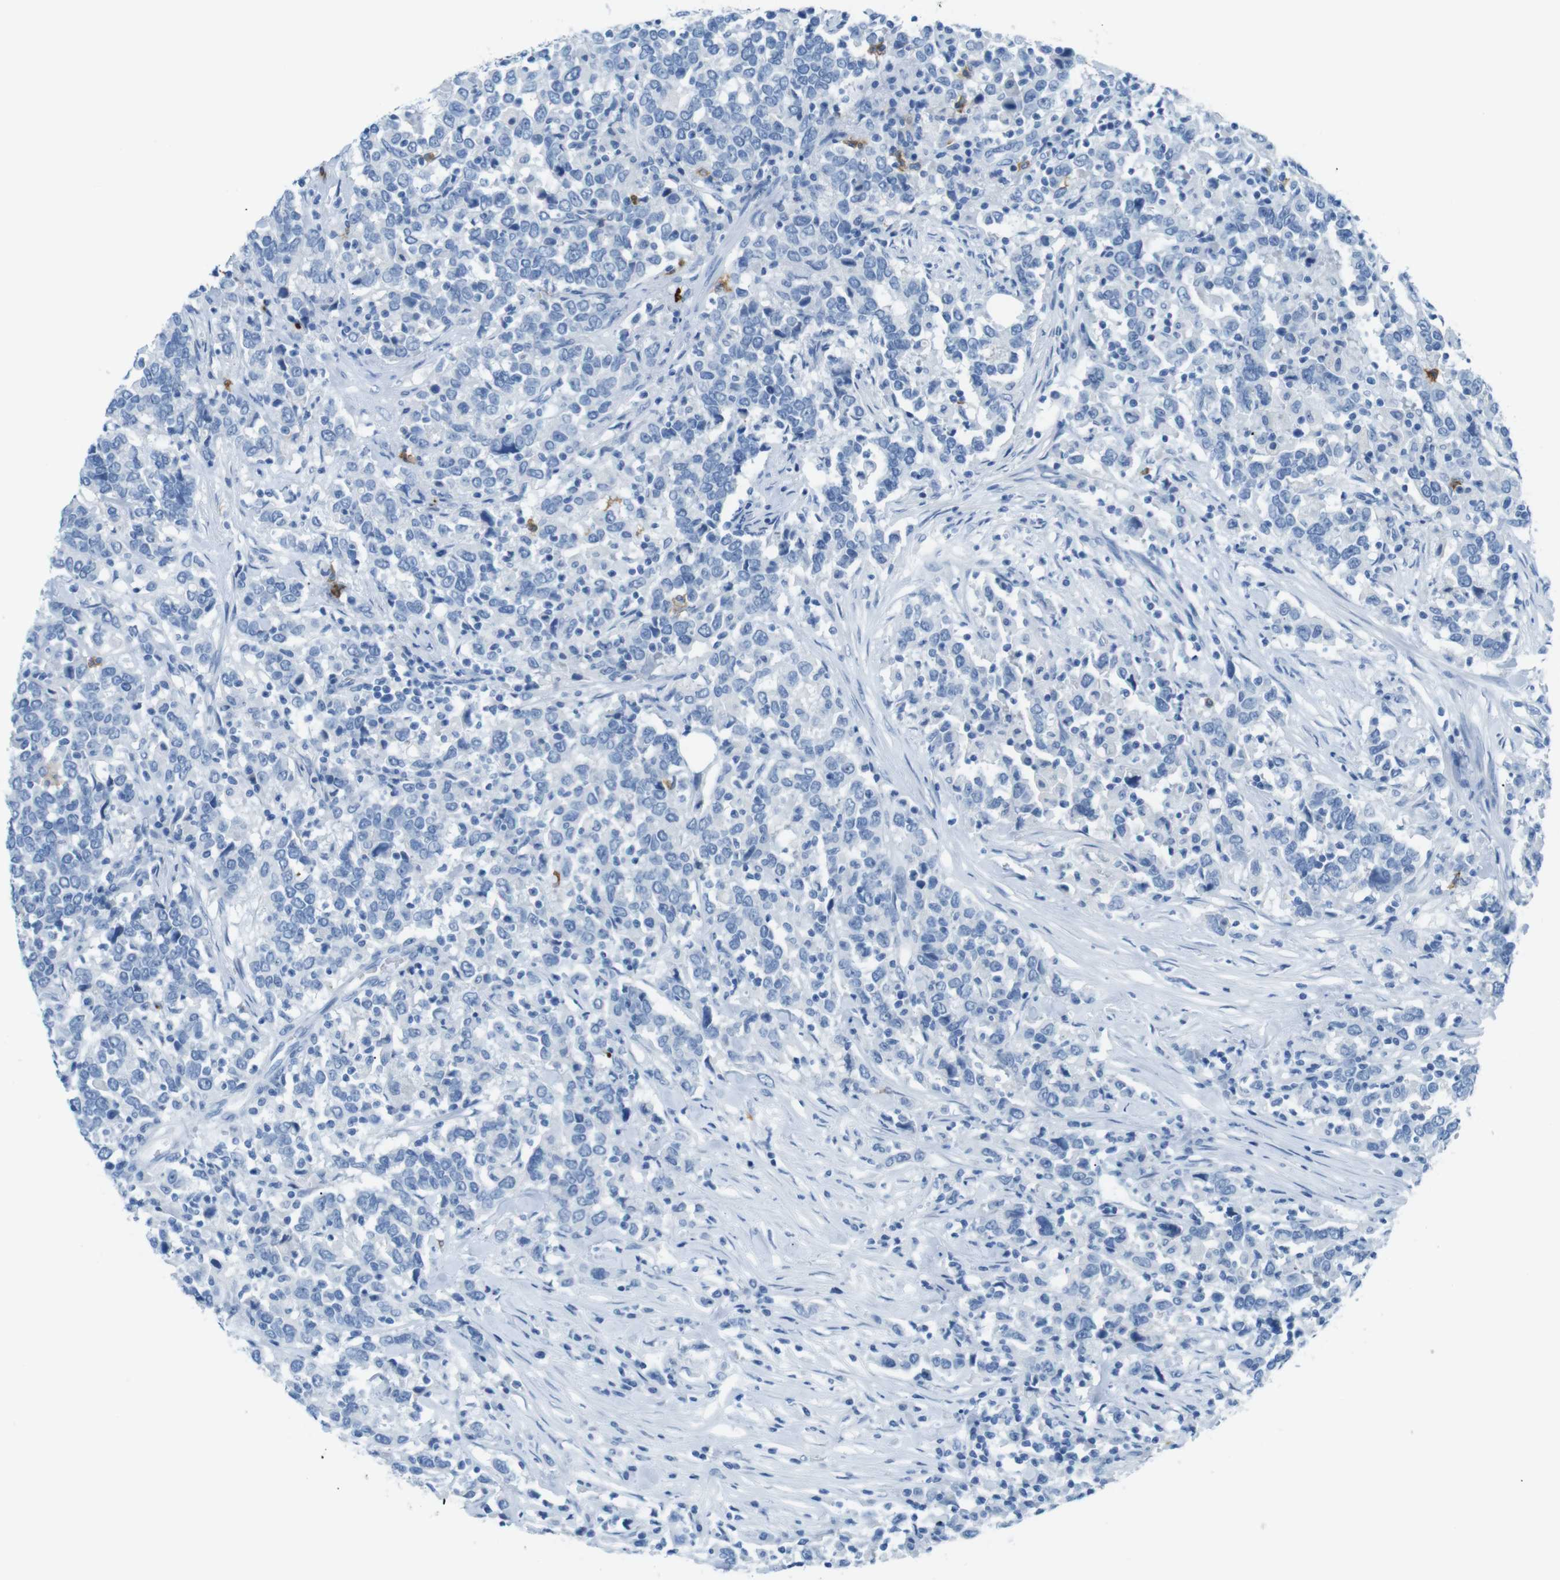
{"staining": {"intensity": "negative", "quantity": "none", "location": "none"}, "tissue": "urothelial cancer", "cell_type": "Tumor cells", "image_type": "cancer", "snomed": [{"axis": "morphology", "description": "Urothelial carcinoma, High grade"}, {"axis": "topography", "description": "Urinary bladder"}], "caption": "Tumor cells show no significant expression in urothelial carcinoma (high-grade).", "gene": "MCEMP1", "patient": {"sex": "male", "age": 61}}